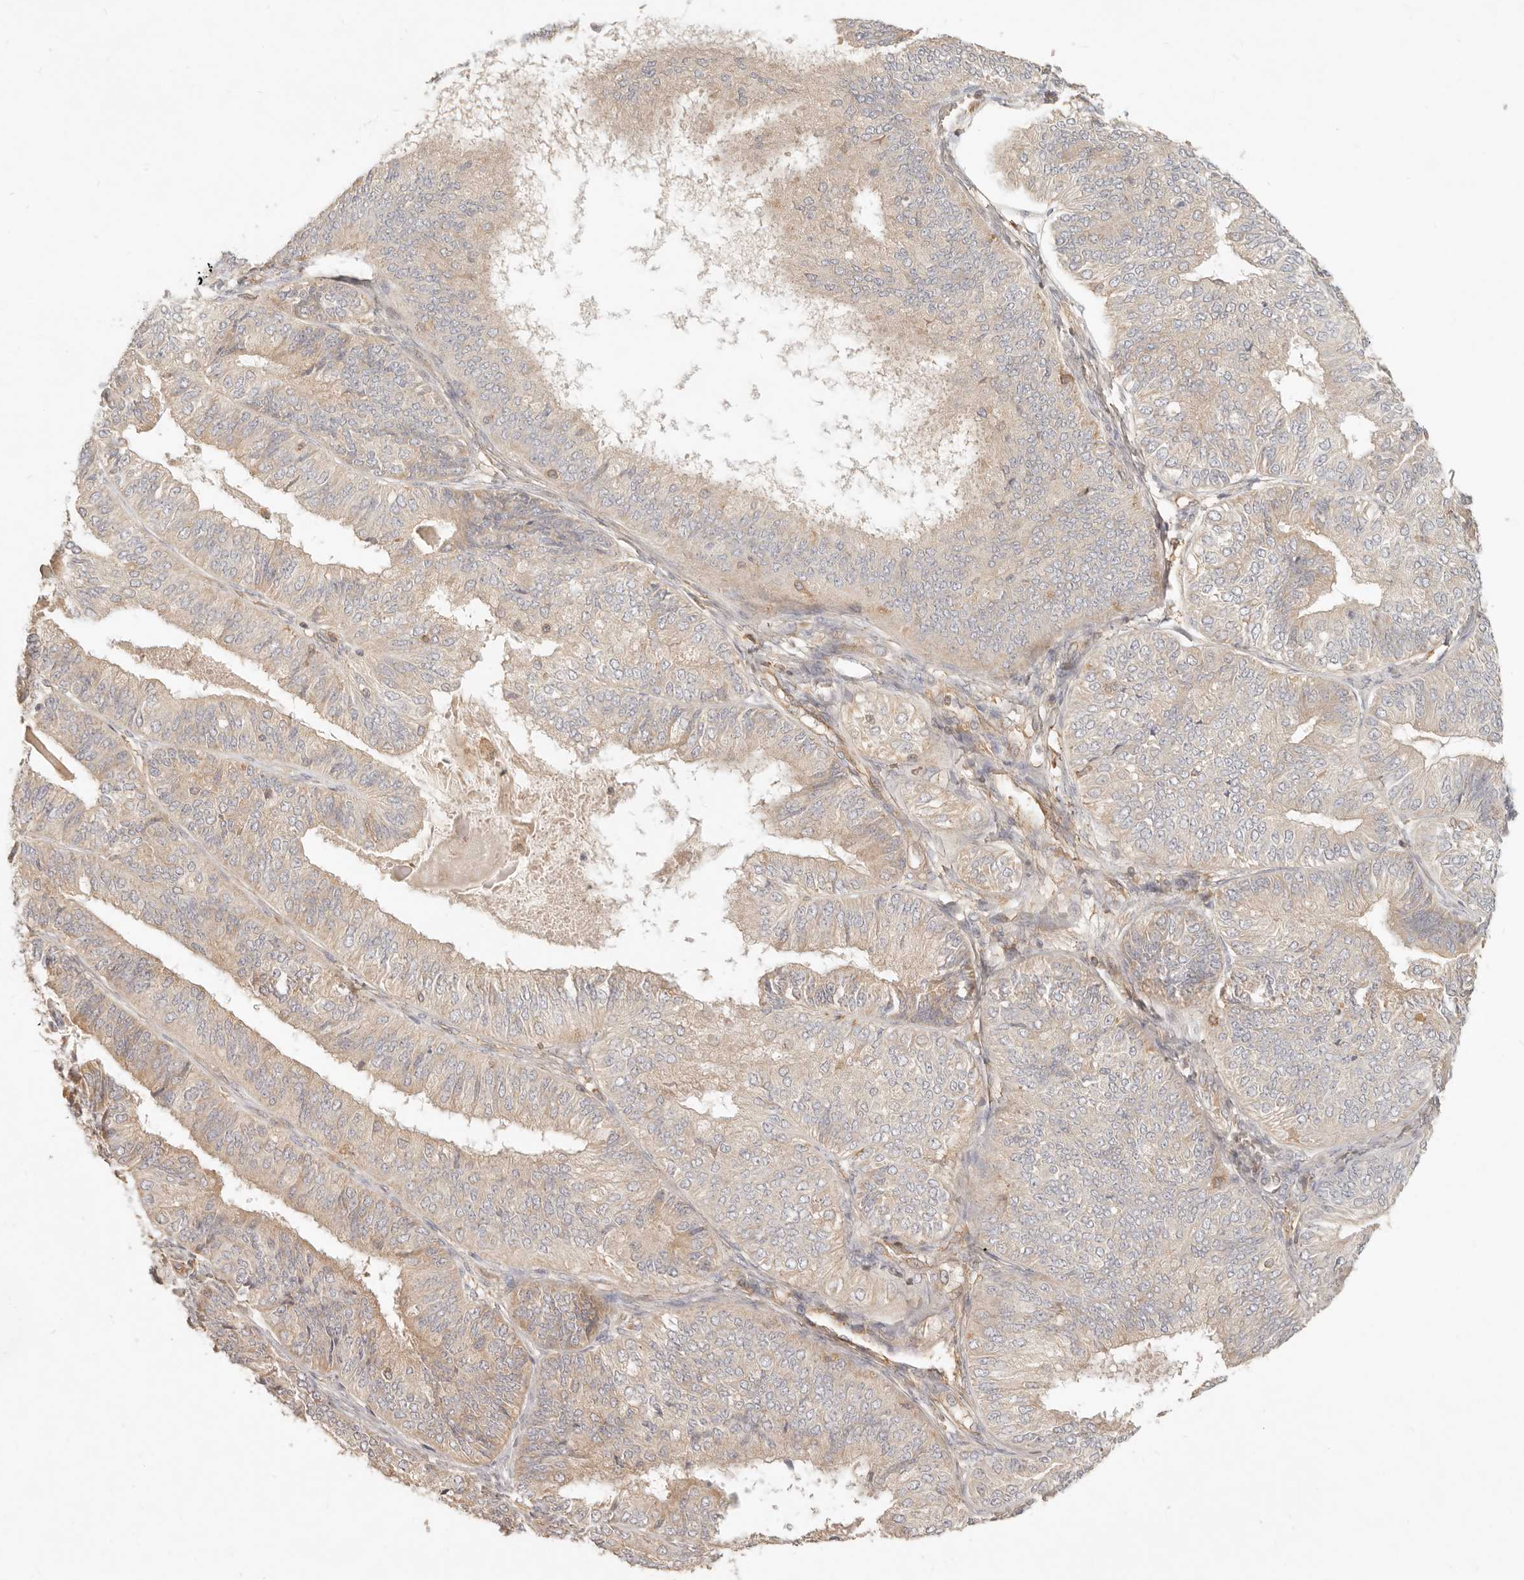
{"staining": {"intensity": "weak", "quantity": "25%-75%", "location": "cytoplasmic/membranous"}, "tissue": "endometrial cancer", "cell_type": "Tumor cells", "image_type": "cancer", "snomed": [{"axis": "morphology", "description": "Adenocarcinoma, NOS"}, {"axis": "topography", "description": "Endometrium"}], "caption": "This is an image of immunohistochemistry (IHC) staining of endometrial cancer, which shows weak positivity in the cytoplasmic/membranous of tumor cells.", "gene": "NECAP2", "patient": {"sex": "female", "age": 58}}